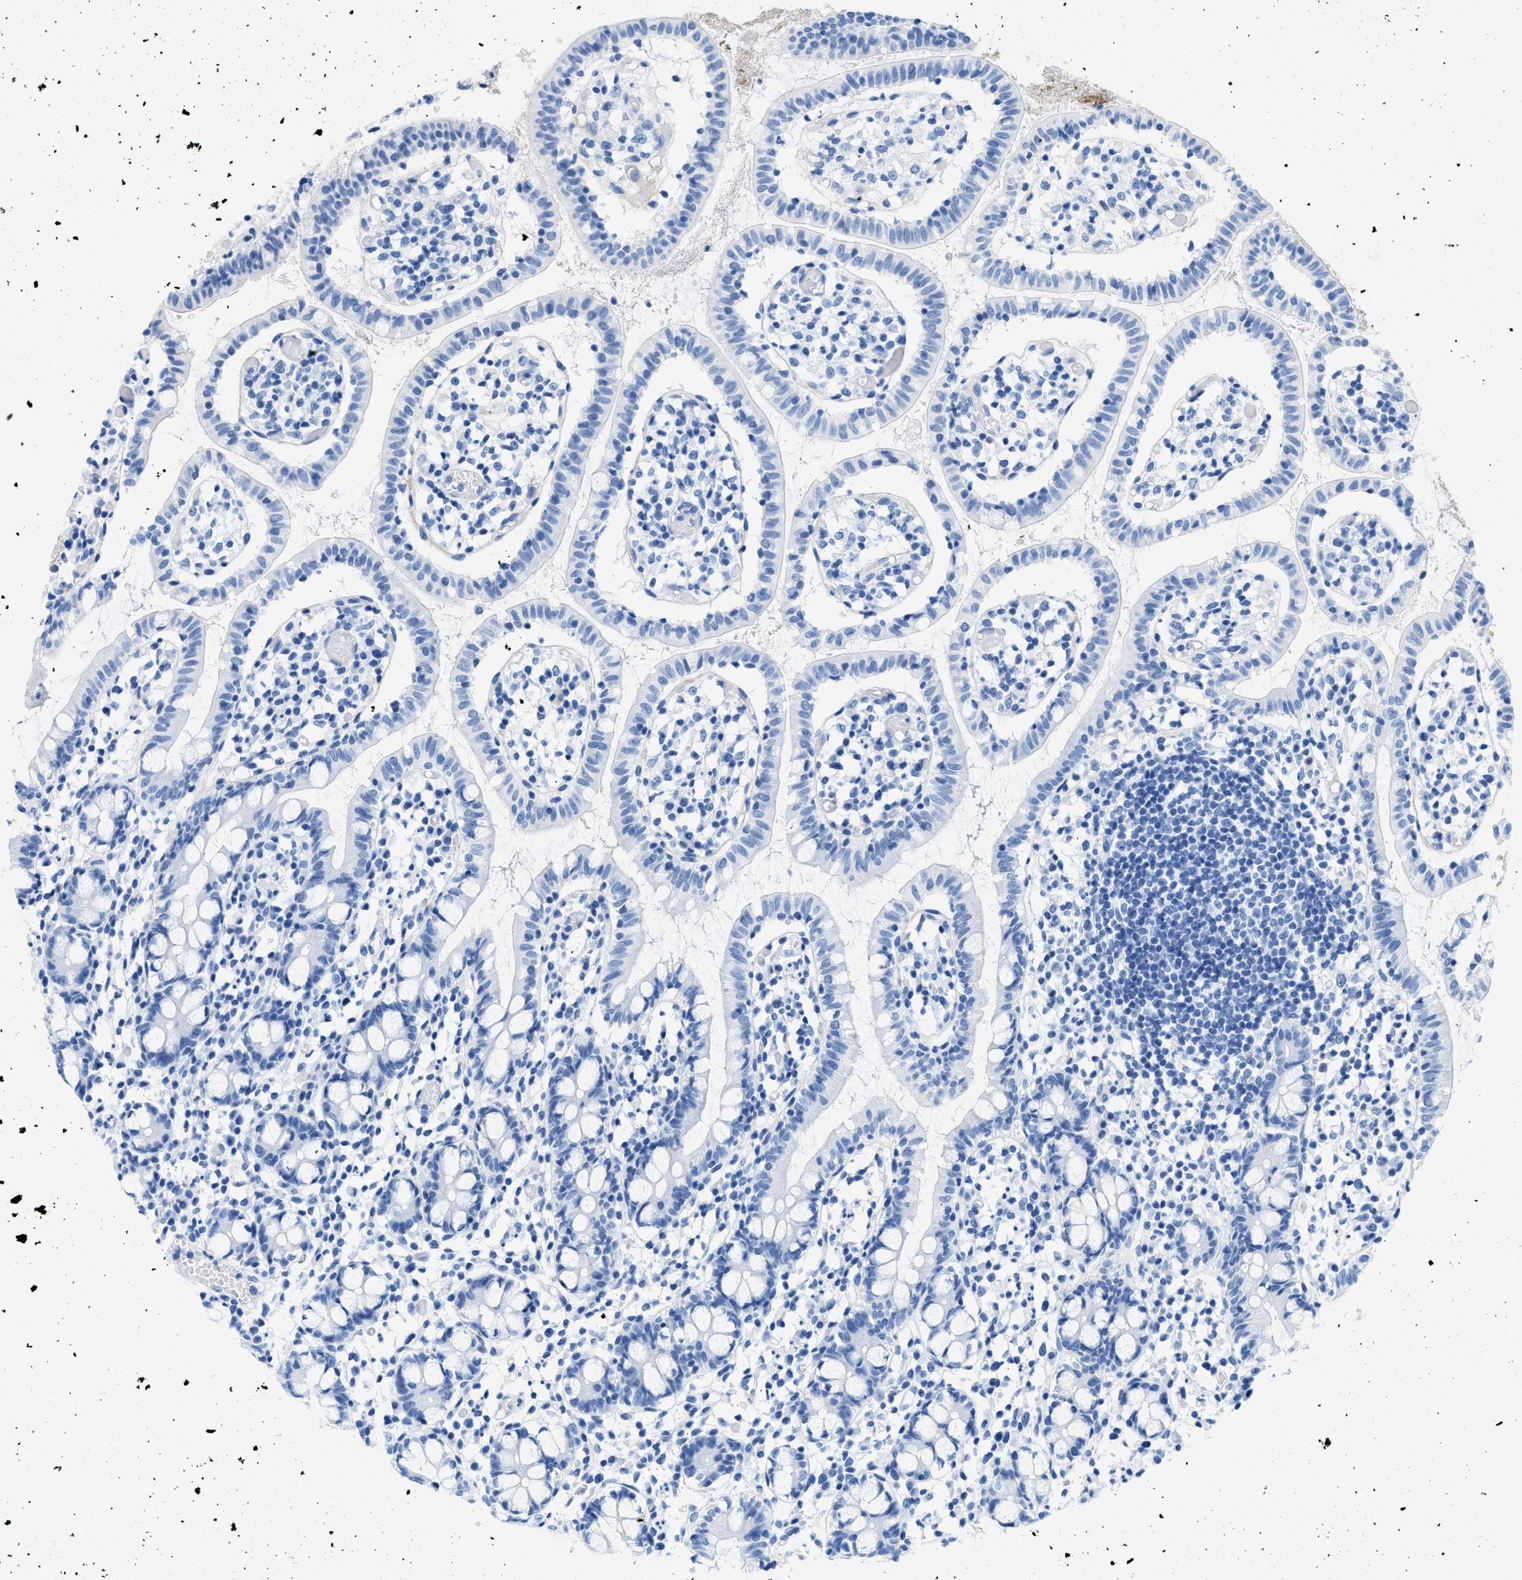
{"staining": {"intensity": "negative", "quantity": "none", "location": "none"}, "tissue": "small intestine", "cell_type": "Glandular cells", "image_type": "normal", "snomed": [{"axis": "morphology", "description": "Normal tissue, NOS"}, {"axis": "morphology", "description": "Cystadenocarcinoma, serous, Metastatic site"}, {"axis": "topography", "description": "Small intestine"}], "caption": "Immunohistochemical staining of benign small intestine demonstrates no significant staining in glandular cells. (Brightfield microscopy of DAB immunohistochemistry at high magnification).", "gene": "COL3A1", "patient": {"sex": "female", "age": 61}}